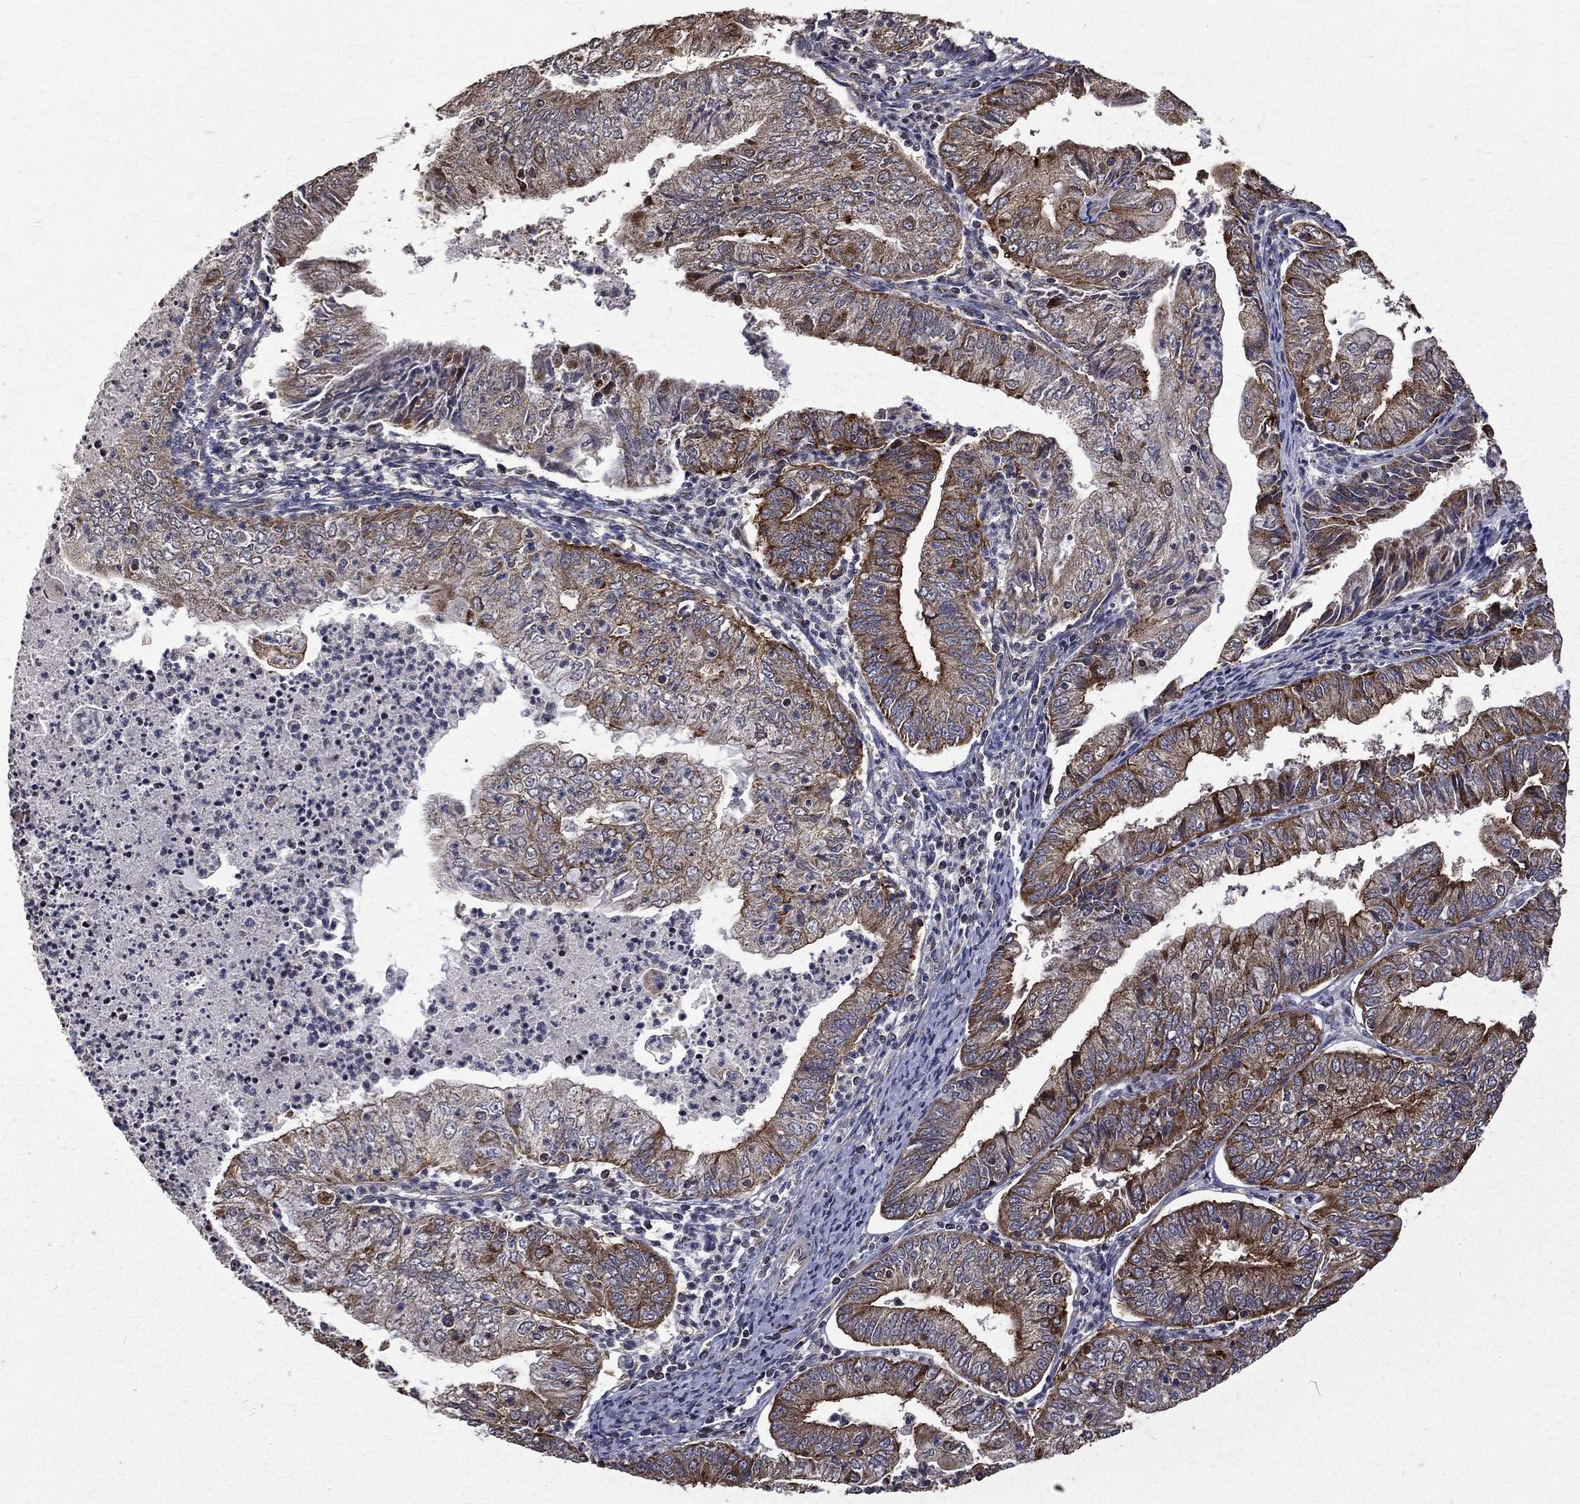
{"staining": {"intensity": "strong", "quantity": "<25%", "location": "cytoplasmic/membranous"}, "tissue": "endometrial cancer", "cell_type": "Tumor cells", "image_type": "cancer", "snomed": [{"axis": "morphology", "description": "Adenocarcinoma, NOS"}, {"axis": "topography", "description": "Endometrium"}], "caption": "This is an image of immunohistochemistry (IHC) staining of endometrial adenocarcinoma, which shows strong expression in the cytoplasmic/membranous of tumor cells.", "gene": "RPGR", "patient": {"sex": "female", "age": 55}}